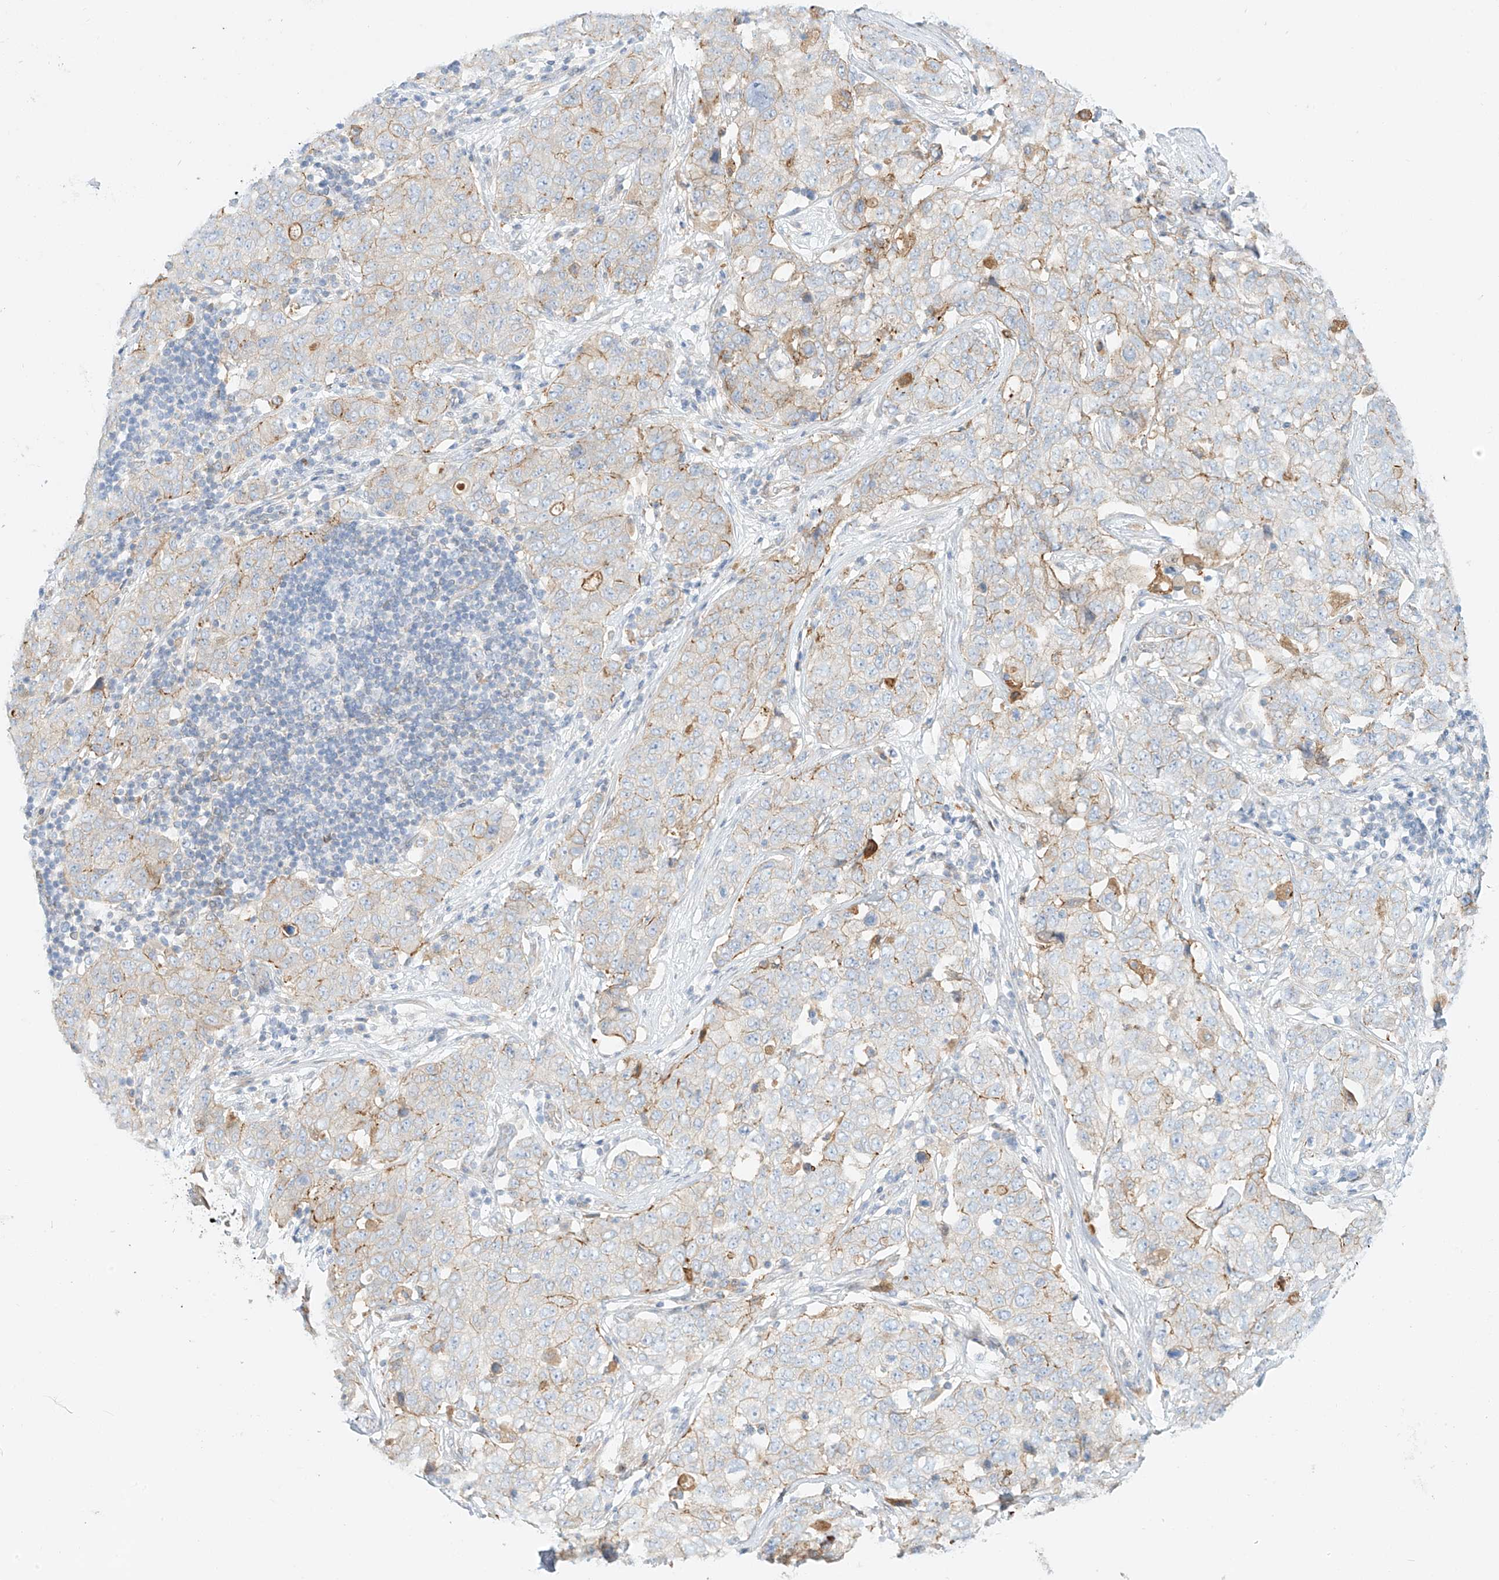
{"staining": {"intensity": "moderate", "quantity": "<25%", "location": "cytoplasmic/membranous"}, "tissue": "stomach cancer", "cell_type": "Tumor cells", "image_type": "cancer", "snomed": [{"axis": "morphology", "description": "Normal tissue, NOS"}, {"axis": "morphology", "description": "Adenocarcinoma, NOS"}, {"axis": "topography", "description": "Lymph node"}, {"axis": "topography", "description": "Stomach"}], "caption": "The histopathology image shows a brown stain indicating the presence of a protein in the cytoplasmic/membranous of tumor cells in stomach adenocarcinoma. (brown staining indicates protein expression, while blue staining denotes nuclei).", "gene": "PCYOX1", "patient": {"sex": "male", "age": 48}}